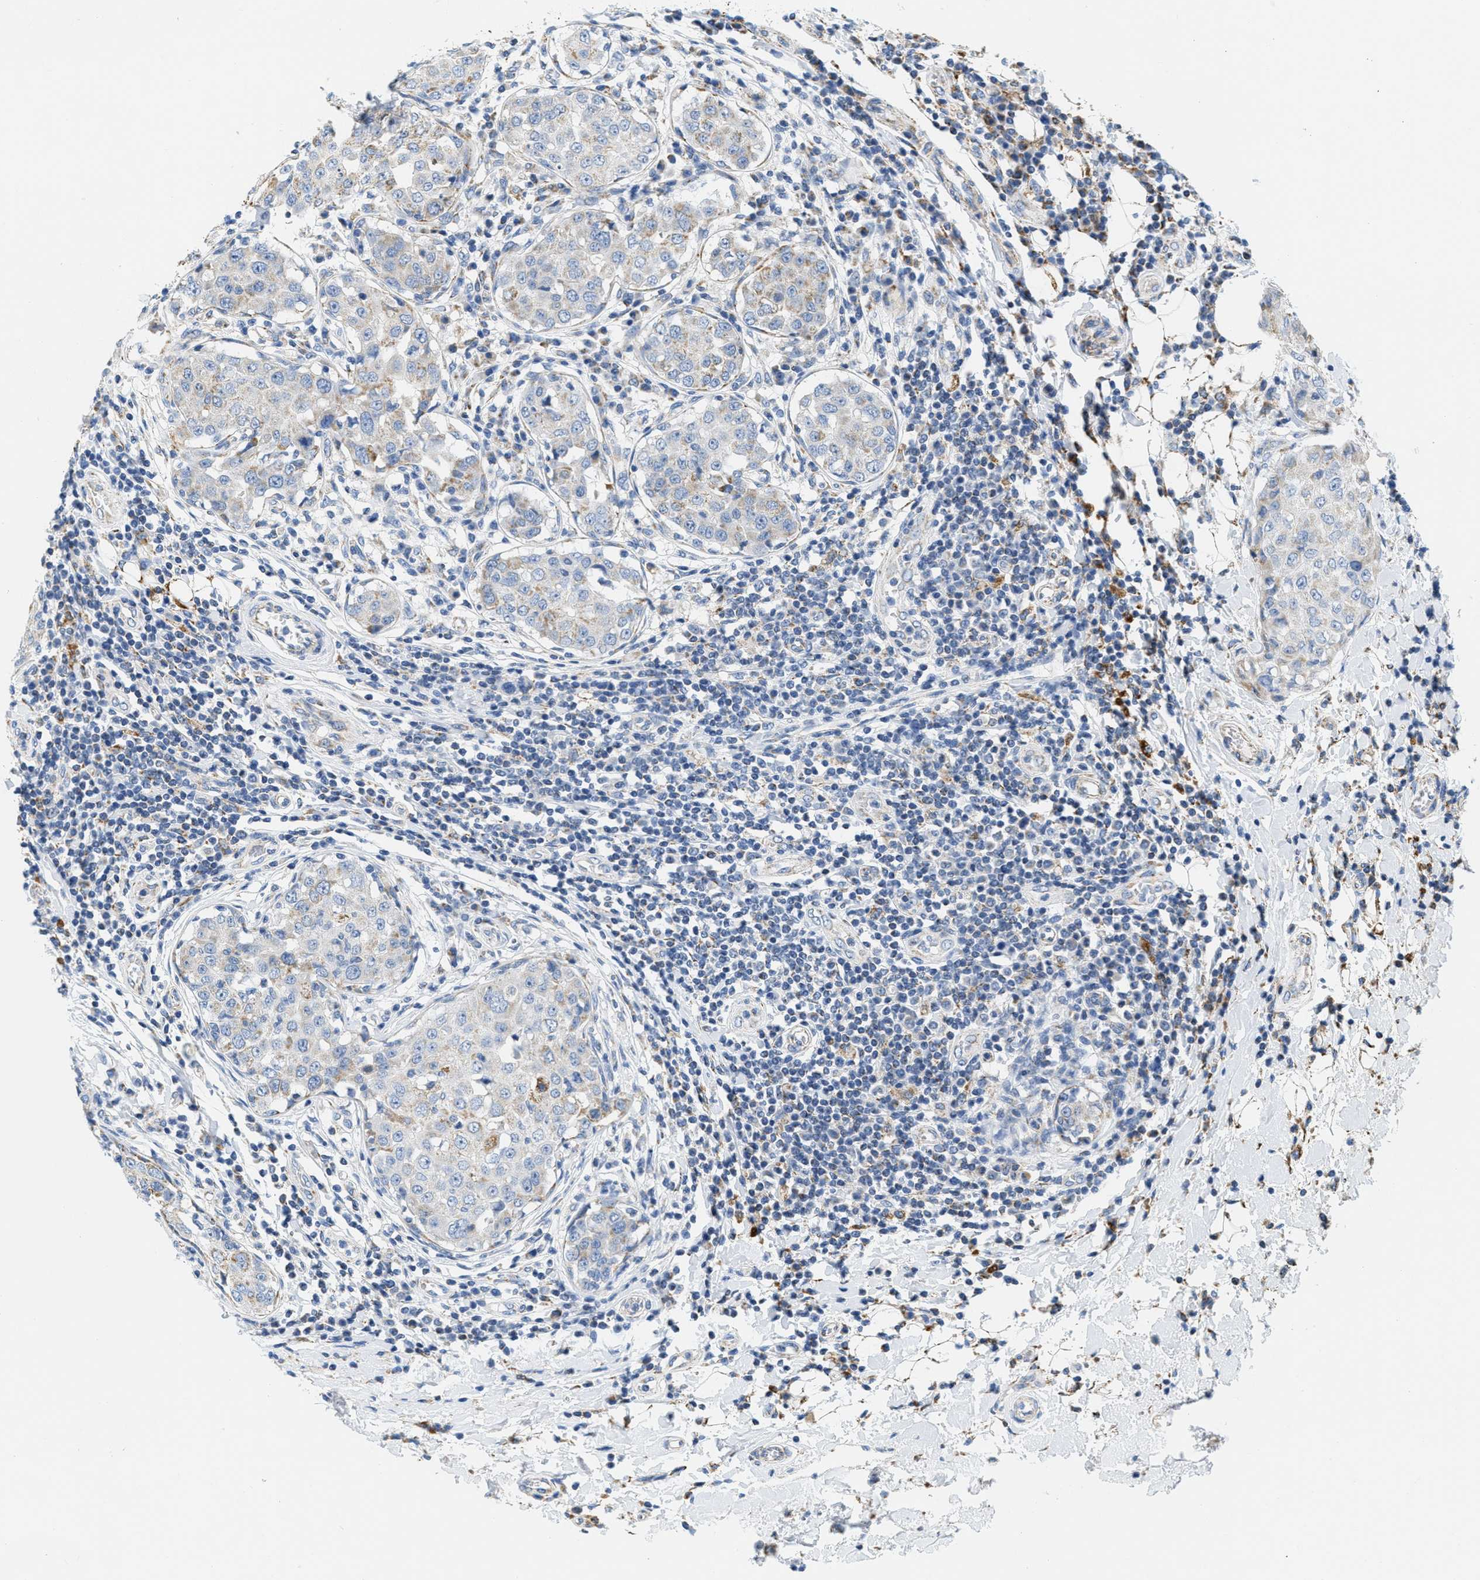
{"staining": {"intensity": "weak", "quantity": "25%-75%", "location": "cytoplasmic/membranous"}, "tissue": "breast cancer", "cell_type": "Tumor cells", "image_type": "cancer", "snomed": [{"axis": "morphology", "description": "Duct carcinoma"}, {"axis": "topography", "description": "Breast"}], "caption": "Breast invasive ductal carcinoma stained for a protein (brown) demonstrates weak cytoplasmic/membranous positive positivity in about 25%-75% of tumor cells.", "gene": "KCNJ5", "patient": {"sex": "female", "age": 27}}